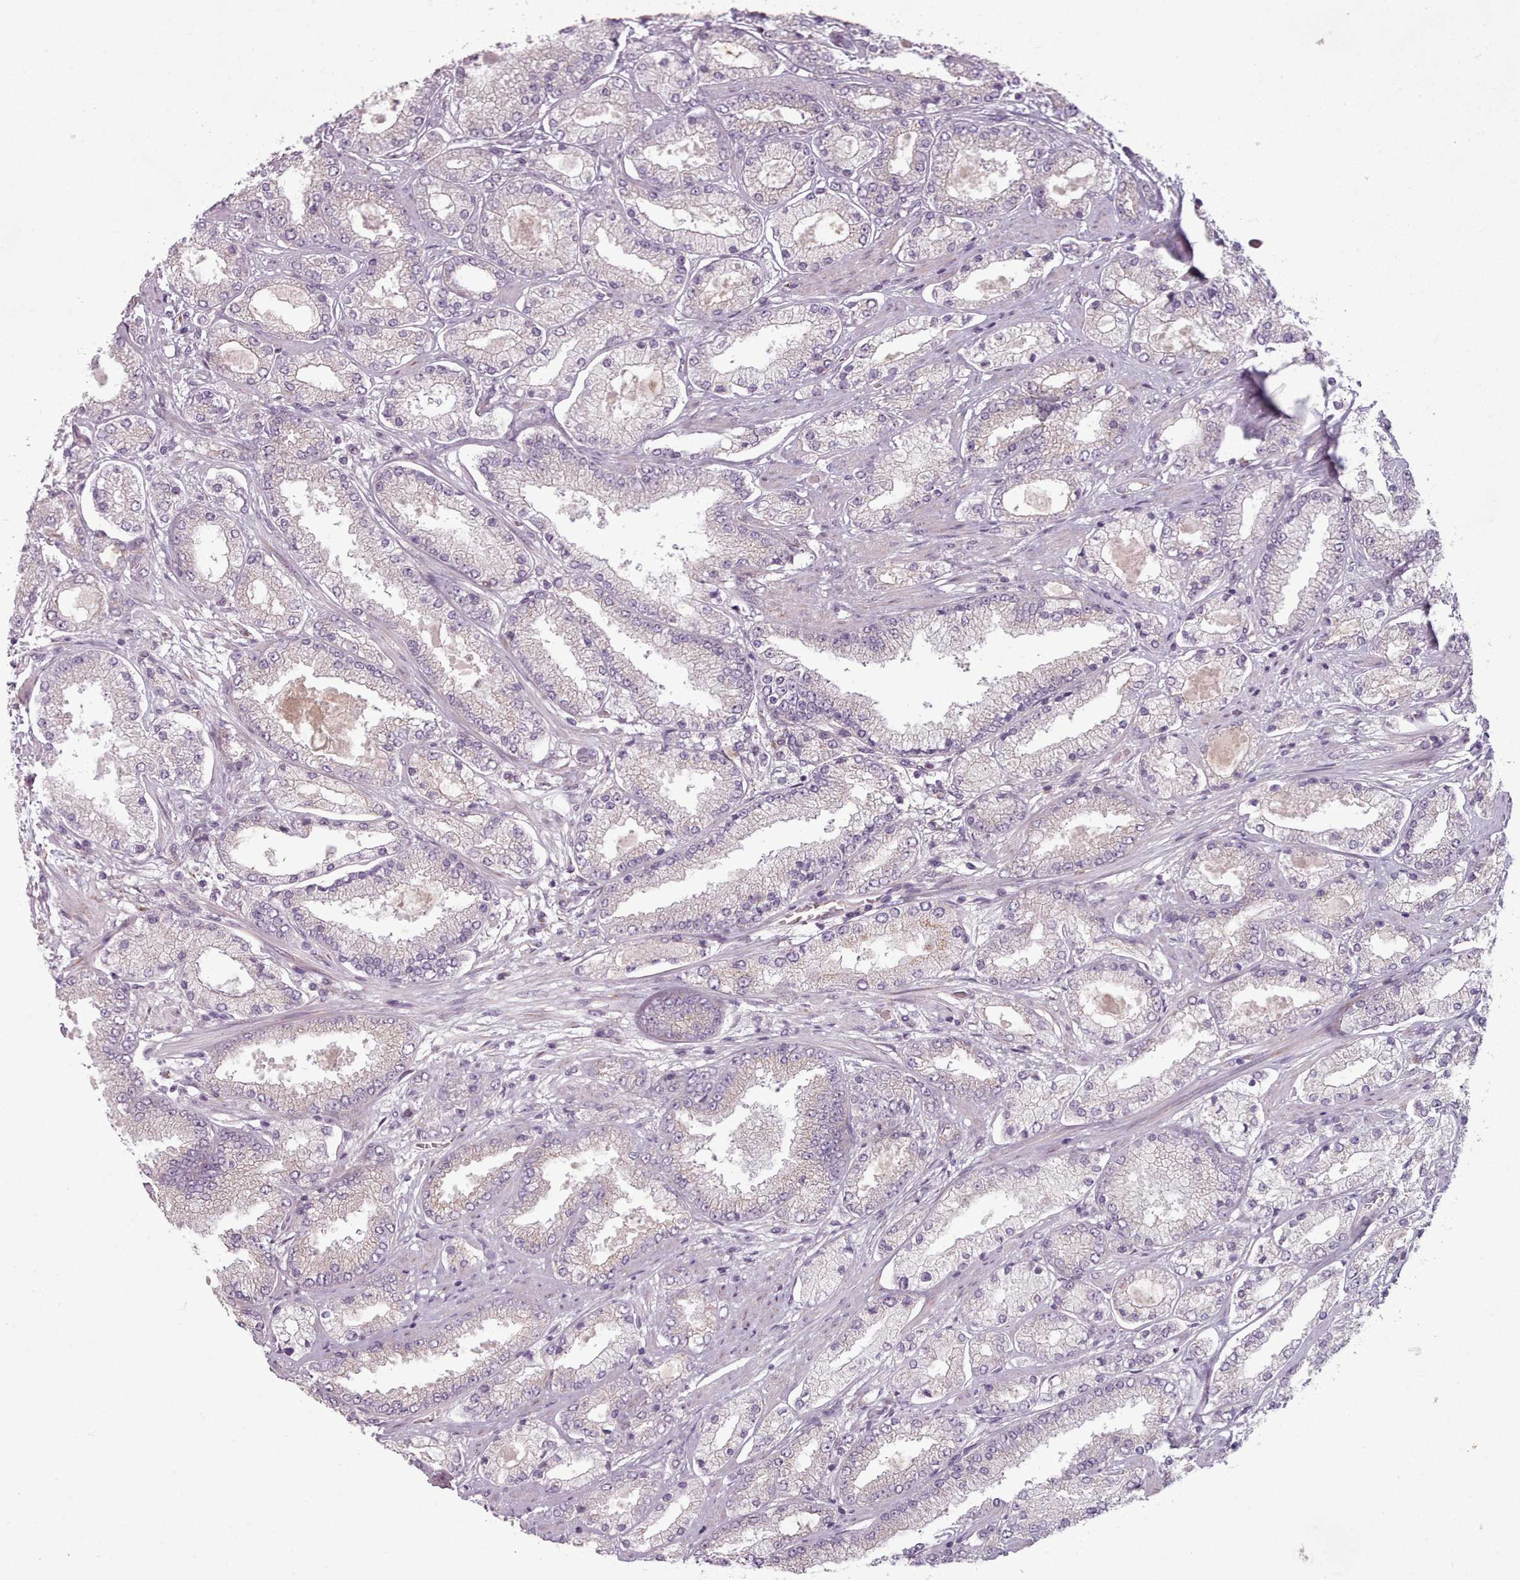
{"staining": {"intensity": "negative", "quantity": "none", "location": "none"}, "tissue": "prostate cancer", "cell_type": "Tumor cells", "image_type": "cancer", "snomed": [{"axis": "morphology", "description": "Adenocarcinoma, High grade"}, {"axis": "topography", "description": "Prostate"}], "caption": "The immunohistochemistry micrograph has no significant expression in tumor cells of prostate cancer tissue.", "gene": "LAPTM5", "patient": {"sex": "male", "age": 69}}